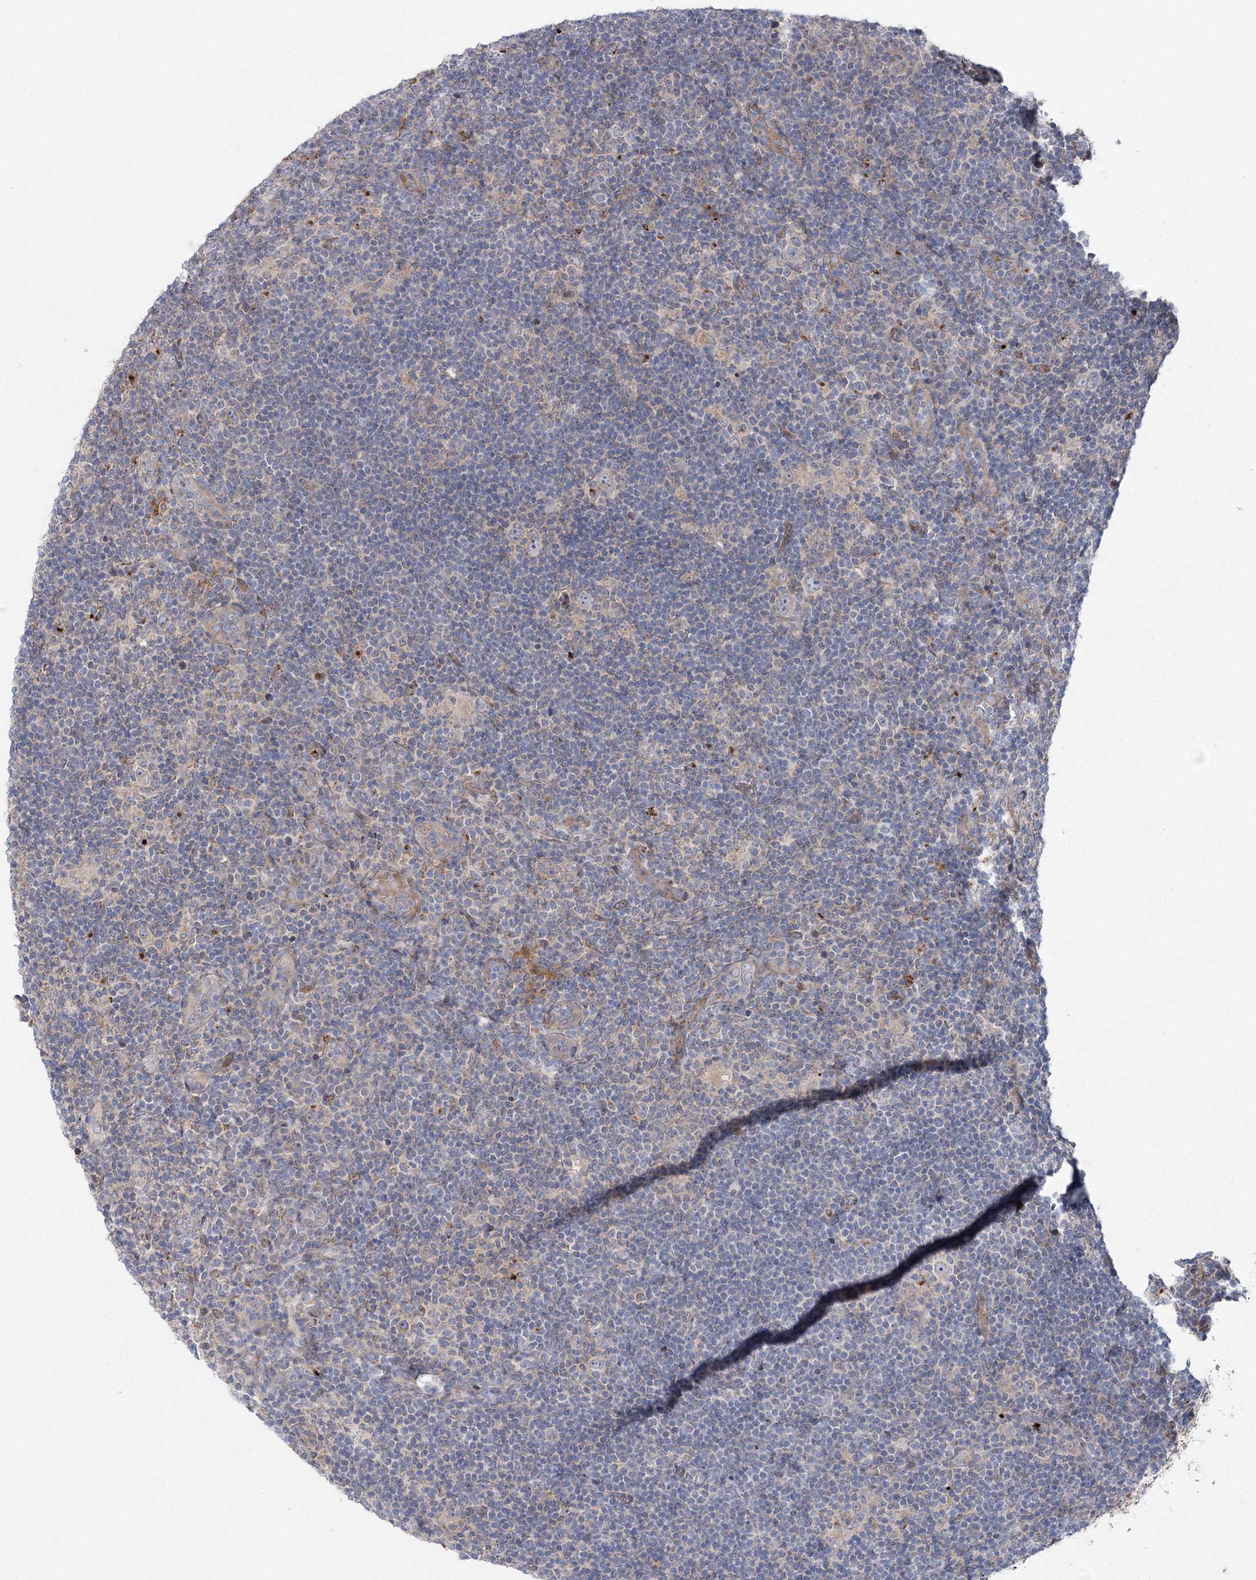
{"staining": {"intensity": "negative", "quantity": "none", "location": "none"}, "tissue": "lymphoma", "cell_type": "Tumor cells", "image_type": "cancer", "snomed": [{"axis": "morphology", "description": "Hodgkin's disease, NOS"}, {"axis": "topography", "description": "Lymph node"}], "caption": "IHC of lymphoma exhibits no staining in tumor cells. Brightfield microscopy of immunohistochemistry (IHC) stained with DAB (brown) and hematoxylin (blue), captured at high magnification.", "gene": "SH3BP5L", "patient": {"sex": "female", "age": 57}}